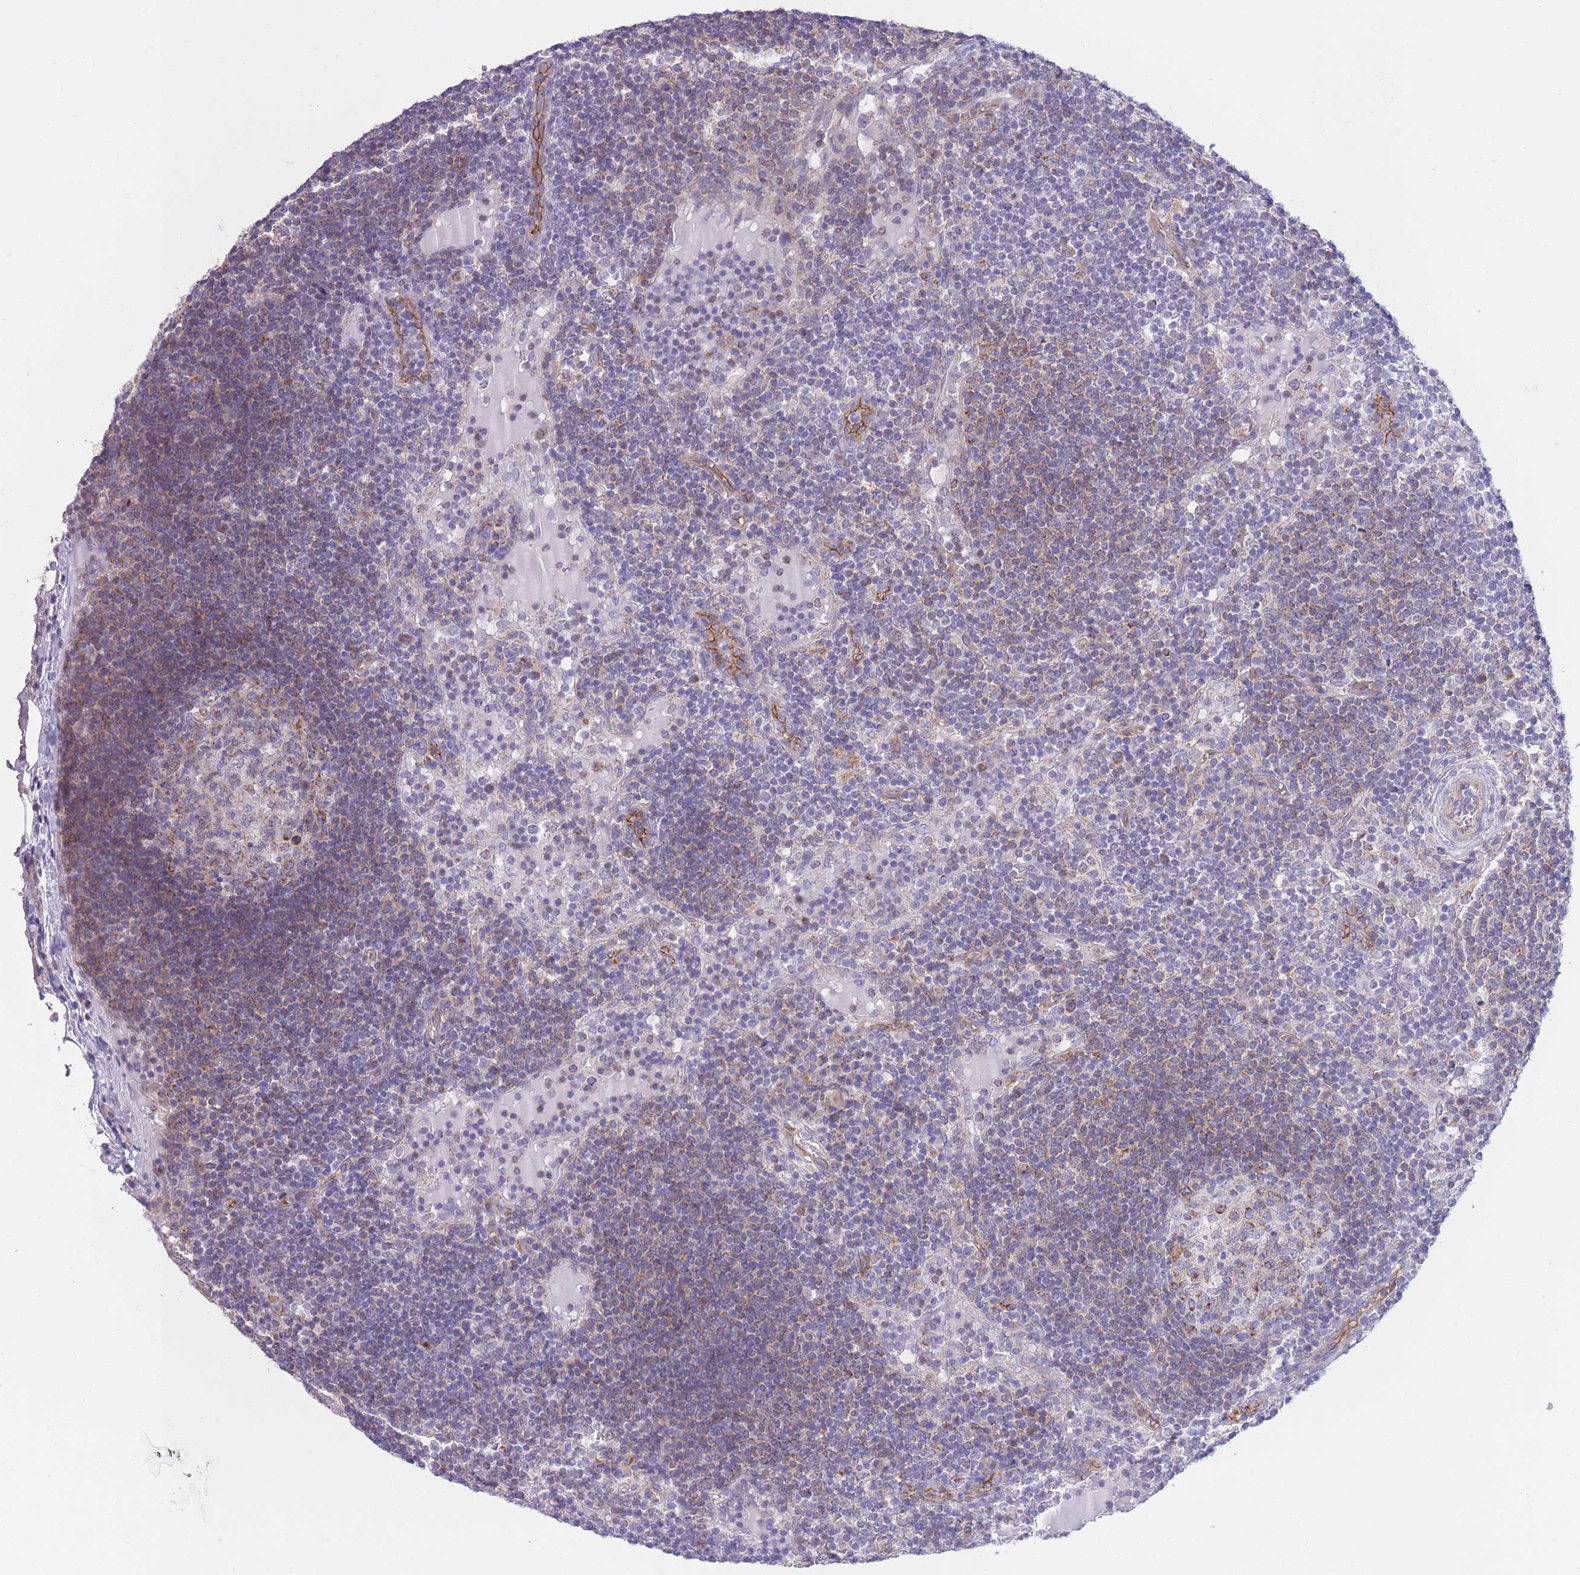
{"staining": {"intensity": "moderate", "quantity": "<25%", "location": "cytoplasmic/membranous"}, "tissue": "lymph node", "cell_type": "Germinal center cells", "image_type": "normal", "snomed": [{"axis": "morphology", "description": "Normal tissue, NOS"}, {"axis": "topography", "description": "Lymph node"}], "caption": "Immunohistochemical staining of normal lymph node demonstrates <25% levels of moderate cytoplasmic/membranous protein positivity in about <25% of germinal center cells. (IHC, brightfield microscopy, high magnification).", "gene": "MRPS31", "patient": {"sex": "male", "age": 53}}